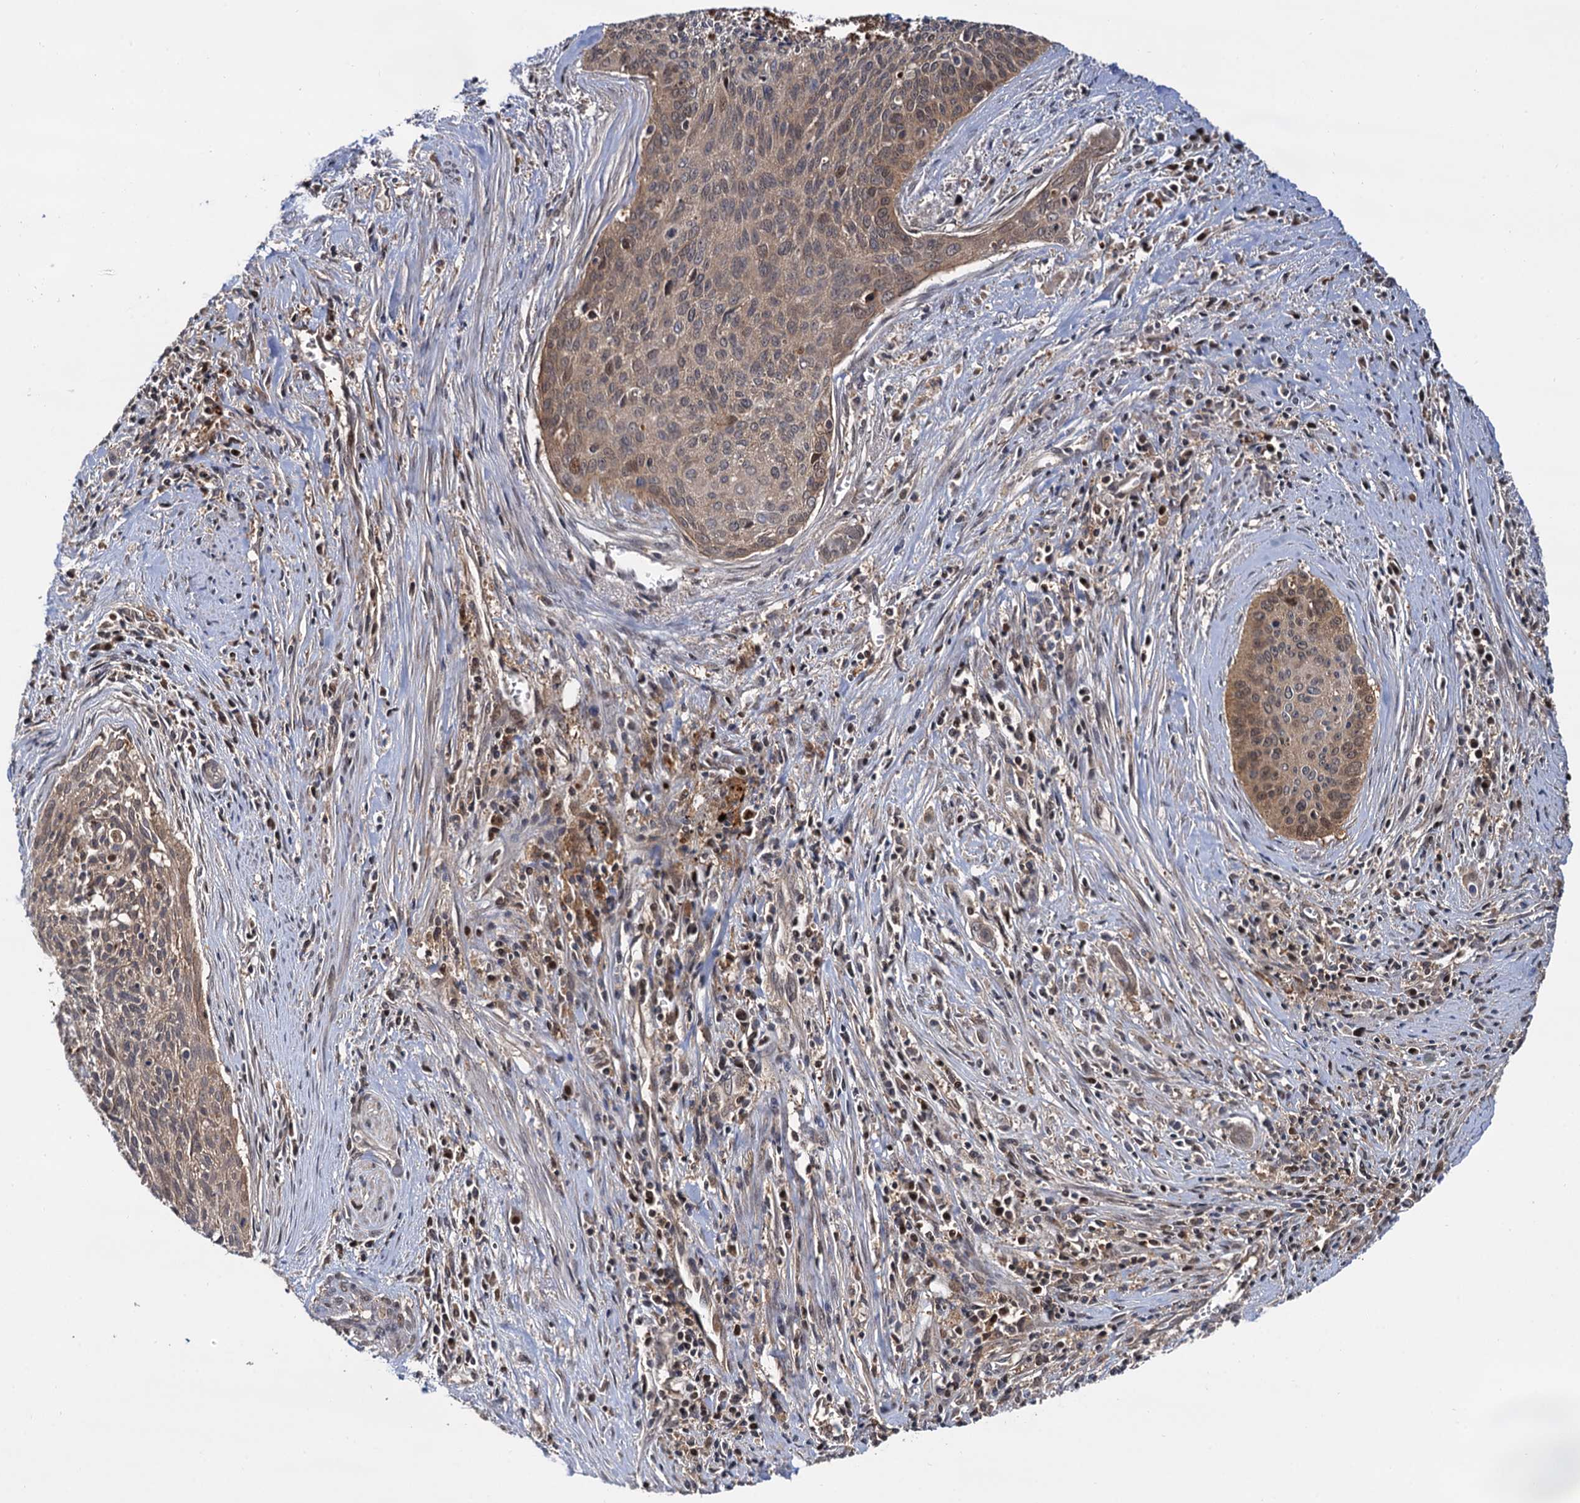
{"staining": {"intensity": "weak", "quantity": ">75%", "location": "cytoplasmic/membranous,nuclear"}, "tissue": "cervical cancer", "cell_type": "Tumor cells", "image_type": "cancer", "snomed": [{"axis": "morphology", "description": "Squamous cell carcinoma, NOS"}, {"axis": "topography", "description": "Cervix"}], "caption": "Protein positivity by immunohistochemistry (IHC) exhibits weak cytoplasmic/membranous and nuclear expression in approximately >75% of tumor cells in cervical squamous cell carcinoma.", "gene": "SELENOP", "patient": {"sex": "female", "age": 55}}